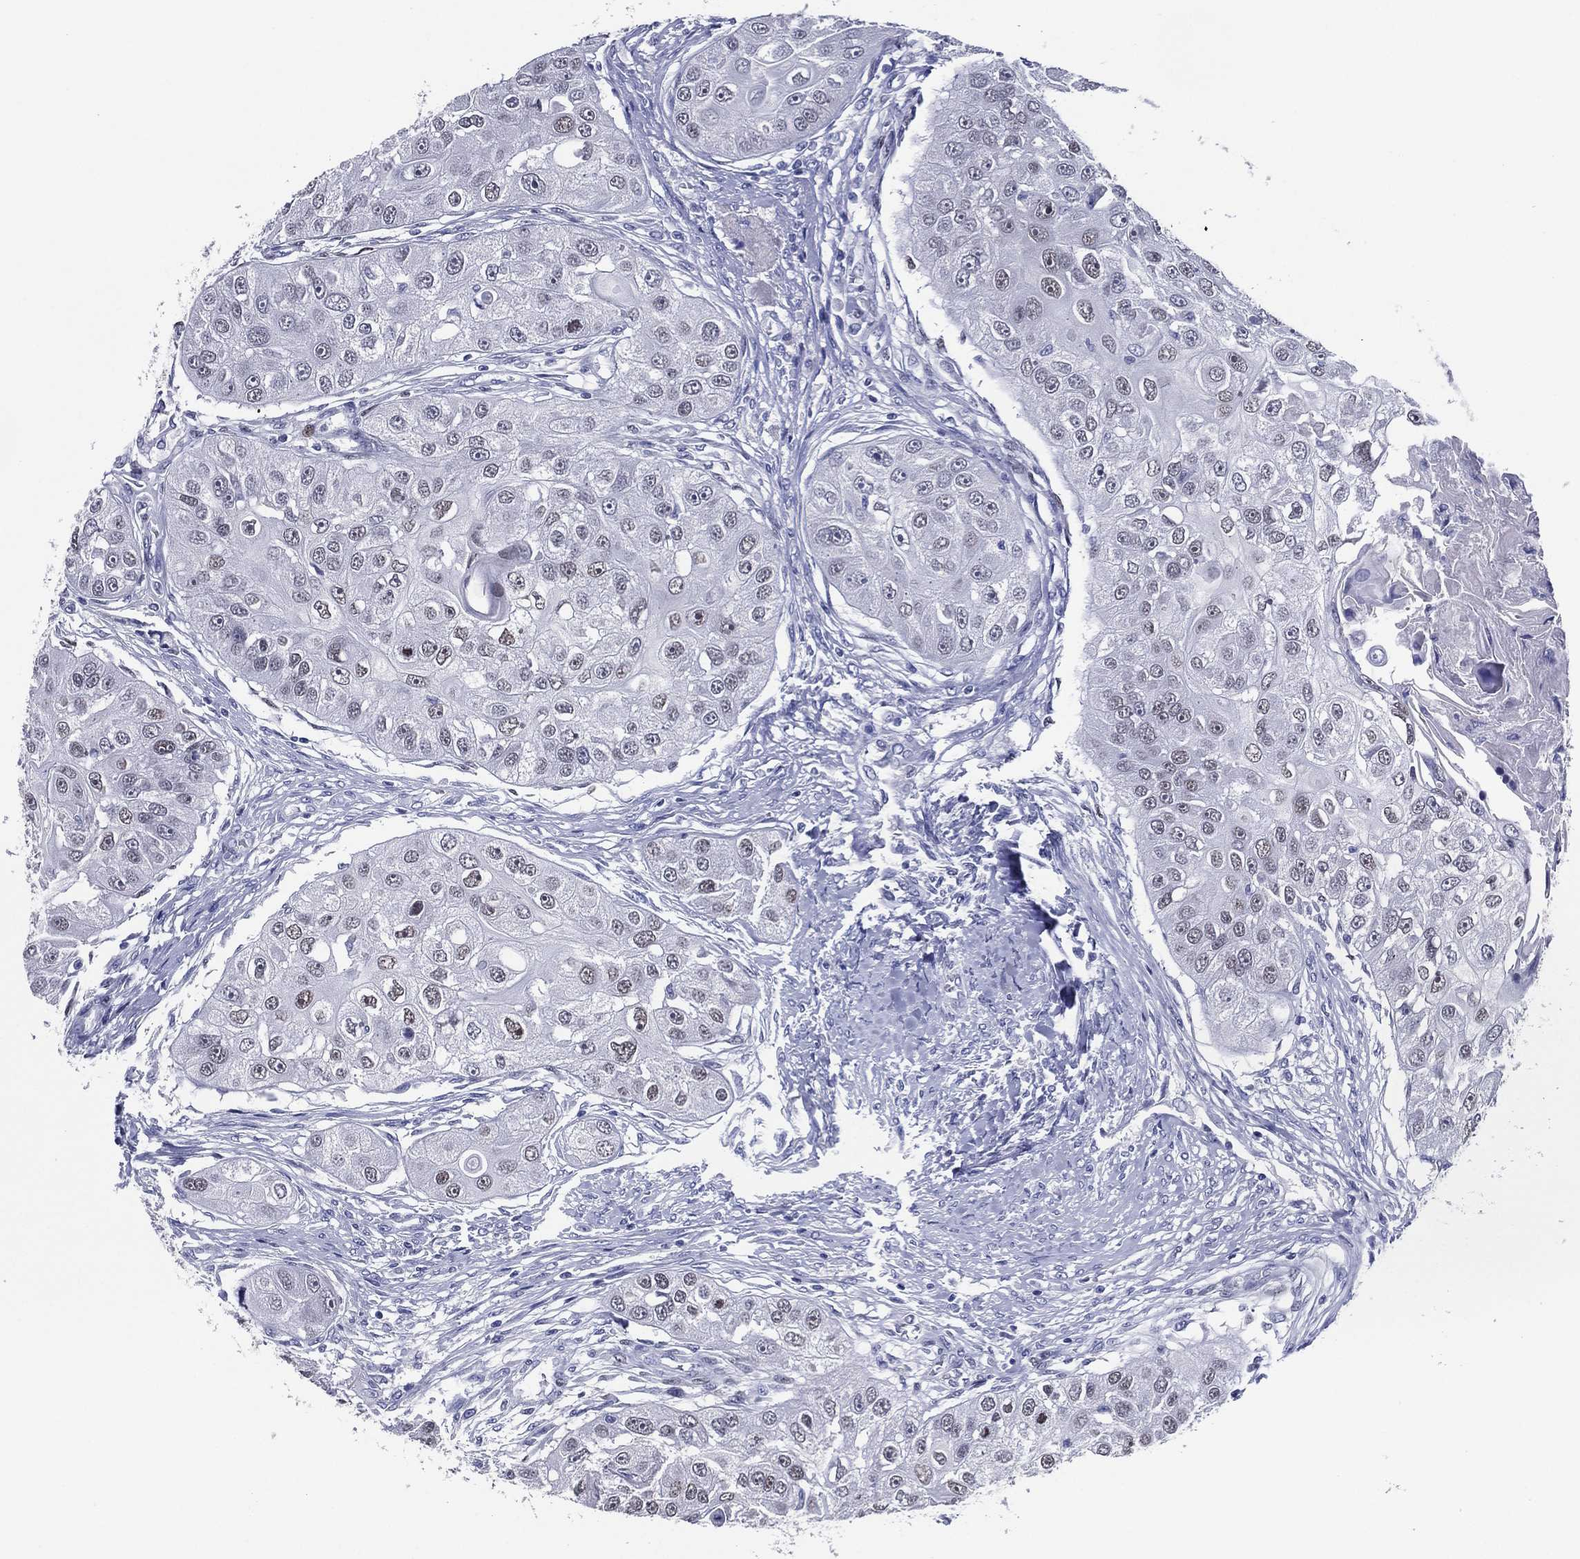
{"staining": {"intensity": "negative", "quantity": "none", "location": "none"}, "tissue": "head and neck cancer", "cell_type": "Tumor cells", "image_type": "cancer", "snomed": [{"axis": "morphology", "description": "Normal tissue, NOS"}, {"axis": "morphology", "description": "Squamous cell carcinoma, NOS"}, {"axis": "topography", "description": "Skeletal muscle"}, {"axis": "topography", "description": "Head-Neck"}], "caption": "Head and neck squamous cell carcinoma was stained to show a protein in brown. There is no significant expression in tumor cells.", "gene": "TFAP2A", "patient": {"sex": "male", "age": 51}}